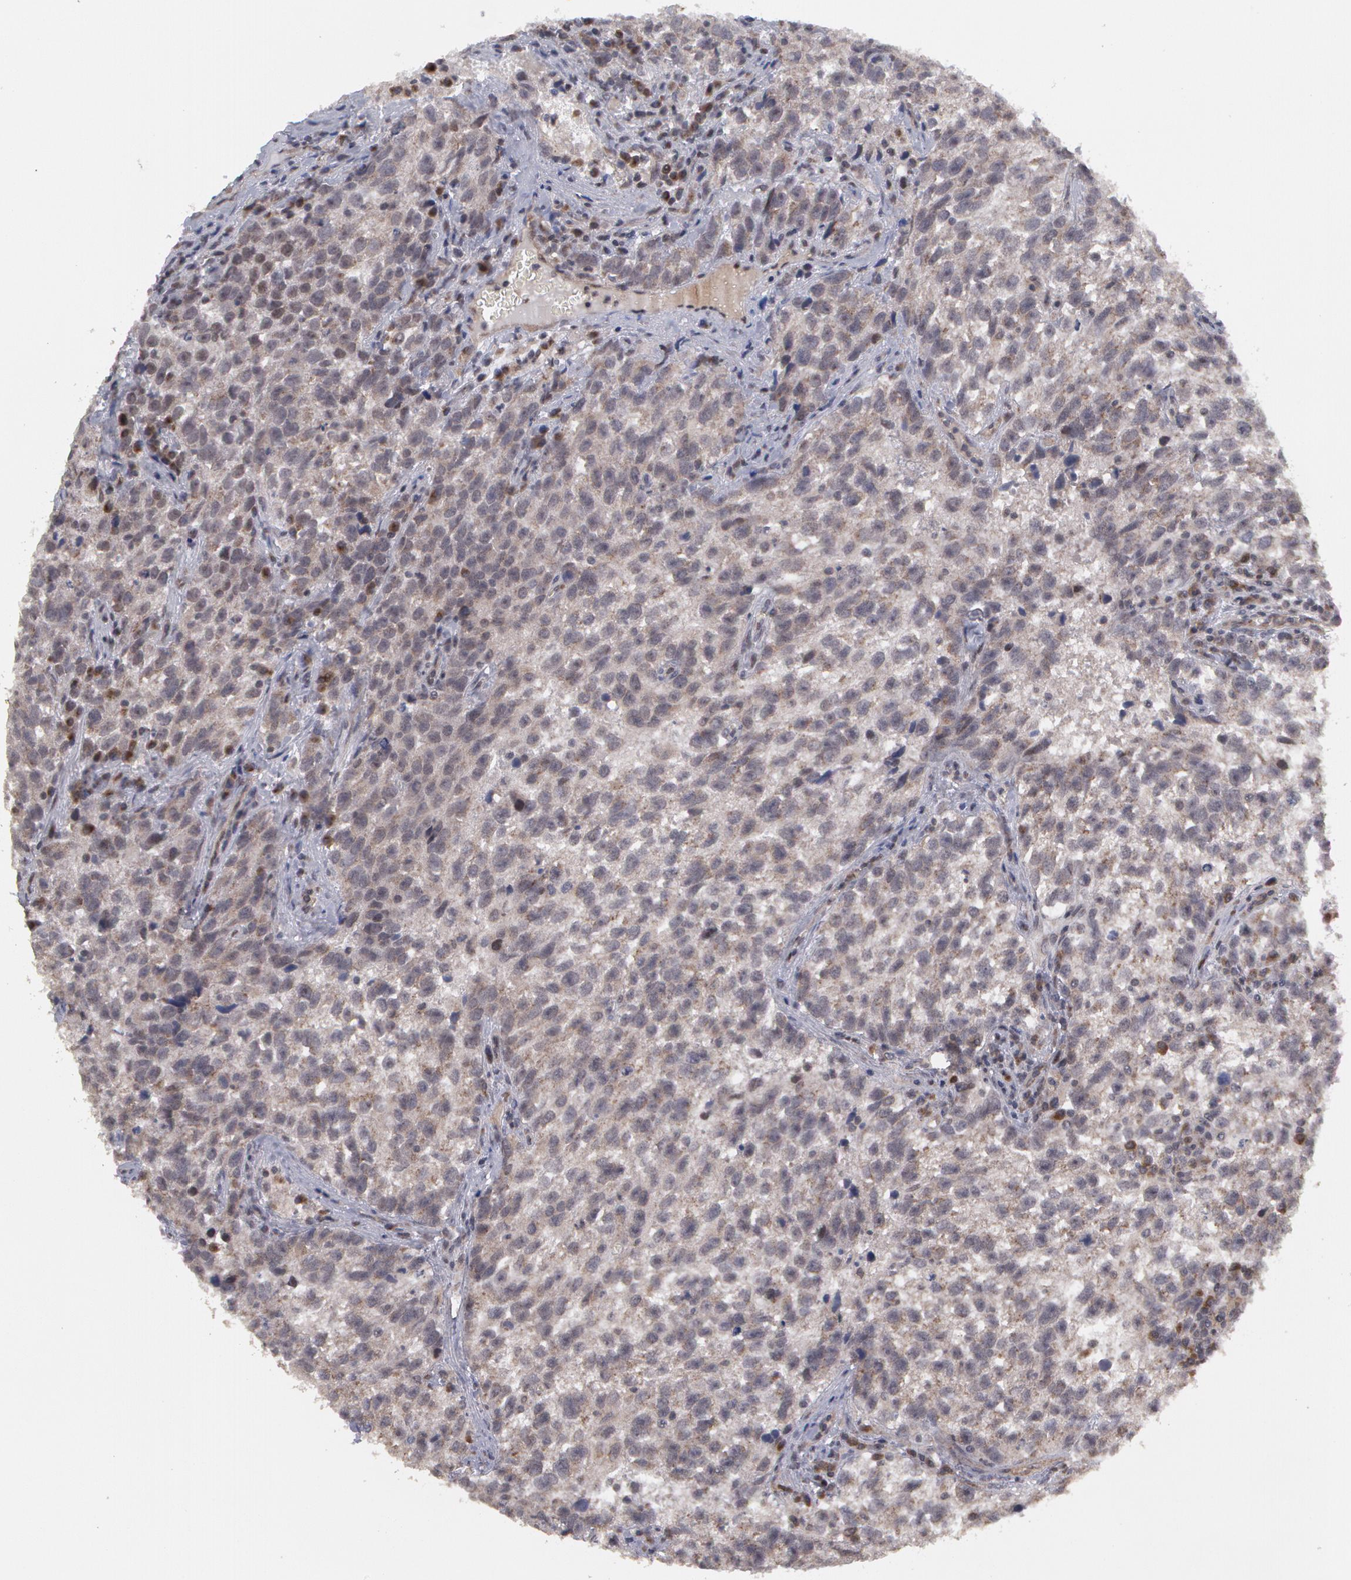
{"staining": {"intensity": "negative", "quantity": "none", "location": "none"}, "tissue": "testis cancer", "cell_type": "Tumor cells", "image_type": "cancer", "snomed": [{"axis": "morphology", "description": "Seminoma, NOS"}, {"axis": "topography", "description": "Testis"}], "caption": "Immunohistochemistry (IHC) histopathology image of seminoma (testis) stained for a protein (brown), which reveals no expression in tumor cells.", "gene": "STX5", "patient": {"sex": "male", "age": 38}}